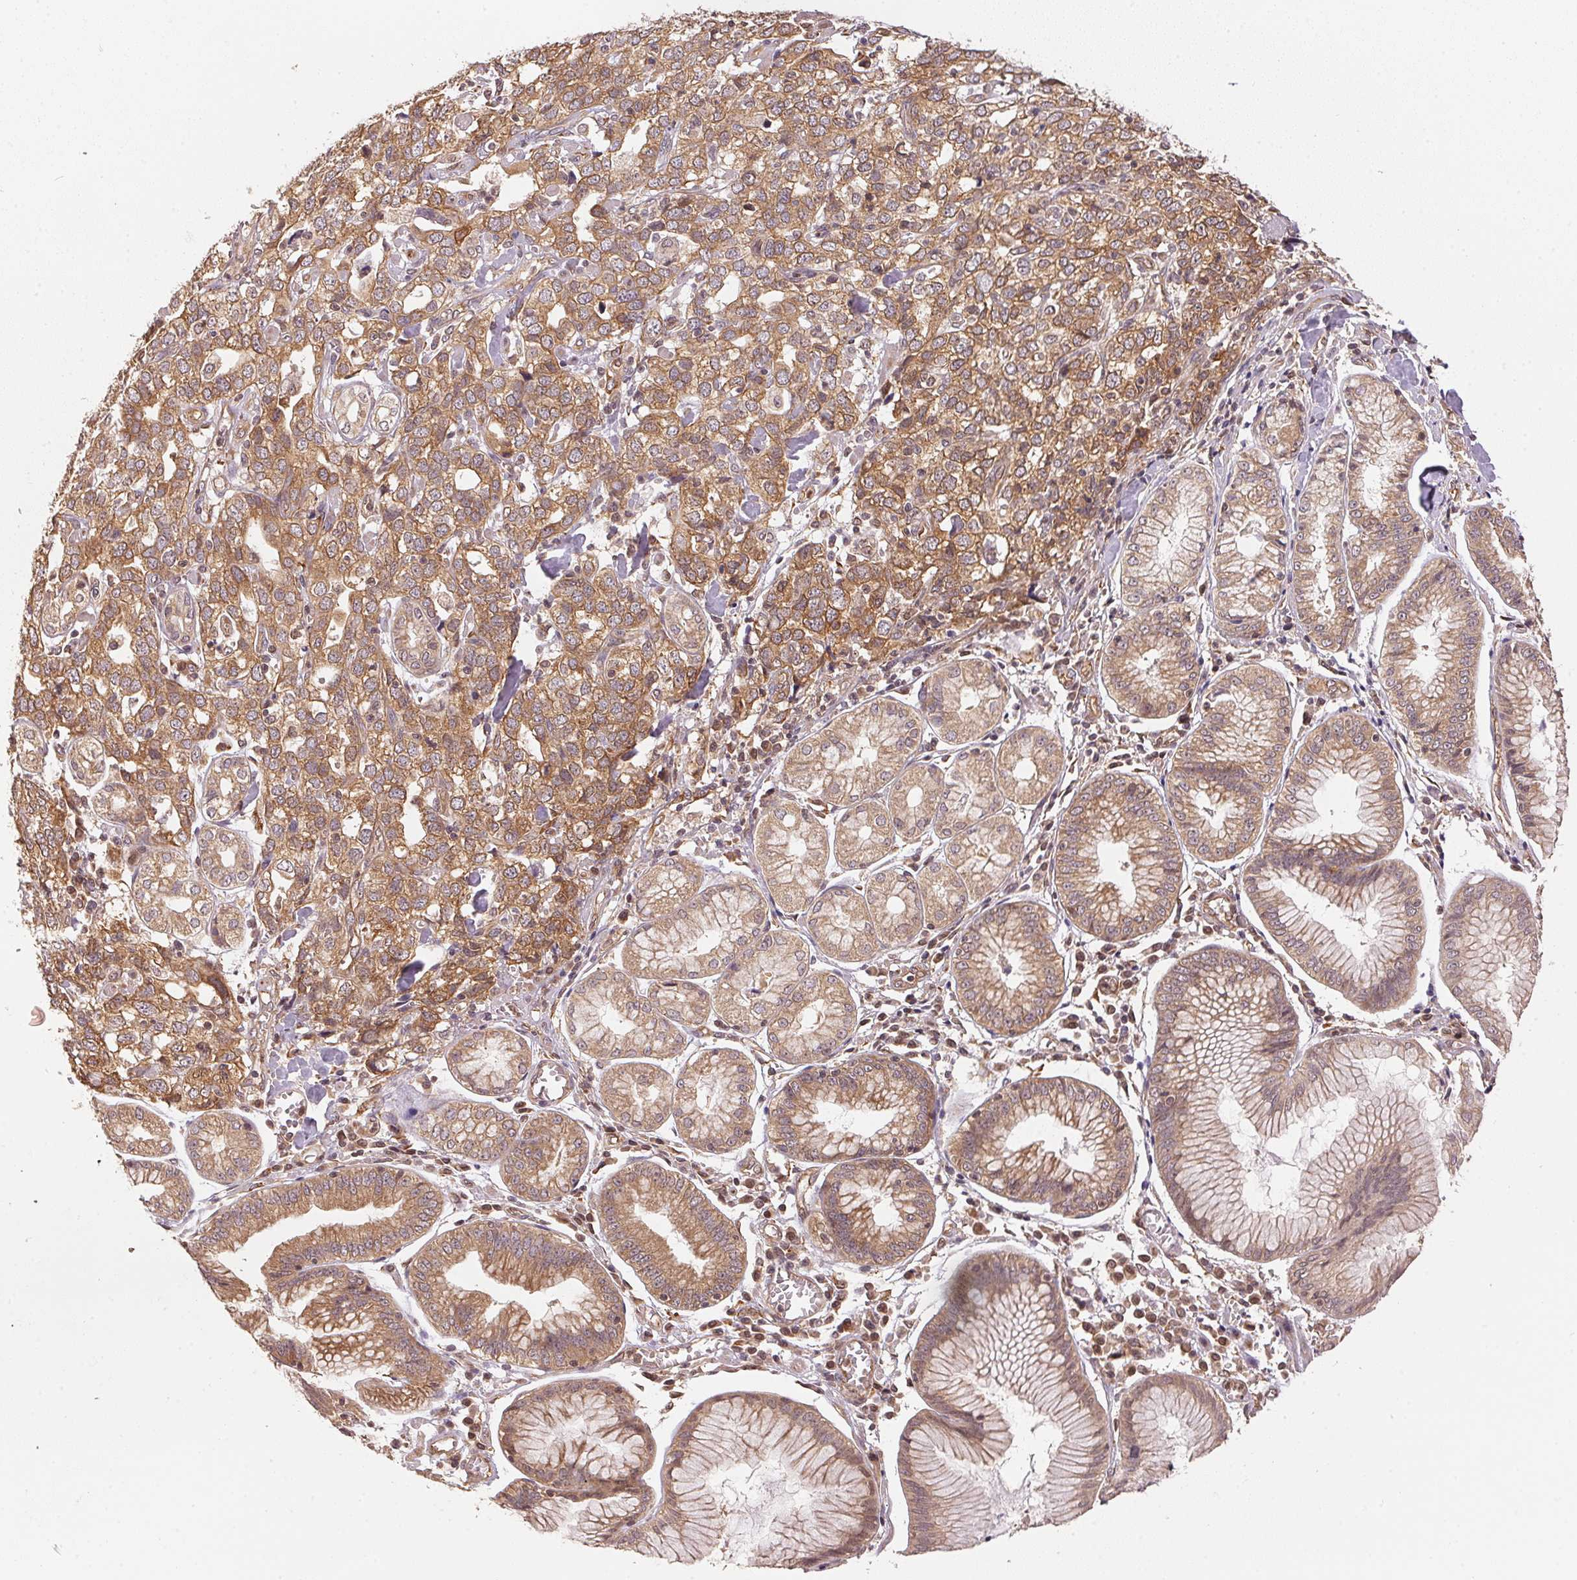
{"staining": {"intensity": "moderate", "quantity": ">75%", "location": "cytoplasmic/membranous"}, "tissue": "stomach cancer", "cell_type": "Tumor cells", "image_type": "cancer", "snomed": [{"axis": "morphology", "description": "Adenocarcinoma, NOS"}, {"axis": "topography", "description": "Stomach, upper"}], "caption": "High-magnification brightfield microscopy of stomach adenocarcinoma stained with DAB (3,3'-diaminobenzidine) (brown) and counterstained with hematoxylin (blue). tumor cells exhibit moderate cytoplasmic/membranous expression is identified in about>75% of cells. Ihc stains the protein in brown and the nuclei are stained blue.", "gene": "STRN4", "patient": {"sex": "male", "age": 81}}